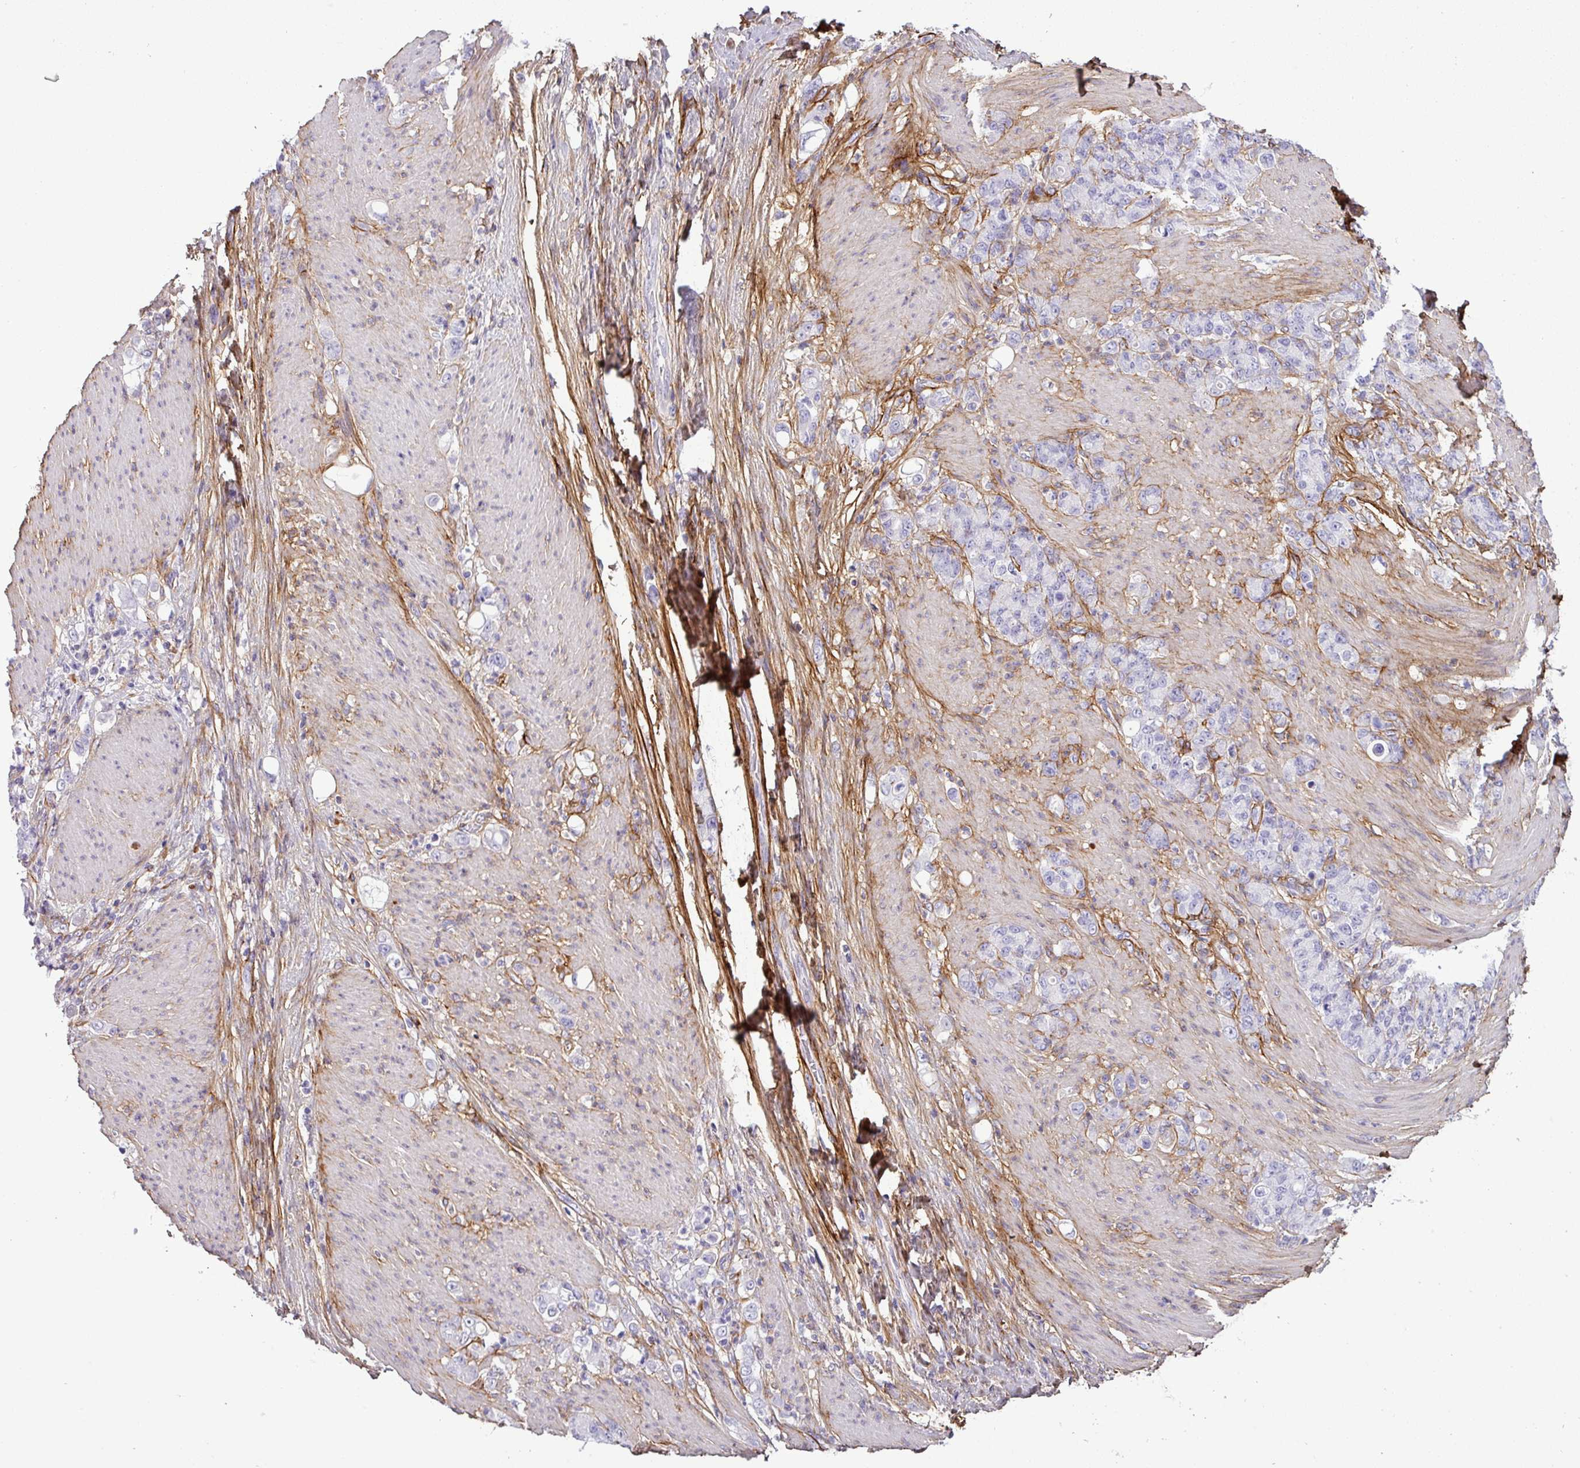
{"staining": {"intensity": "negative", "quantity": "none", "location": "none"}, "tissue": "stomach cancer", "cell_type": "Tumor cells", "image_type": "cancer", "snomed": [{"axis": "morphology", "description": "Adenocarcinoma, NOS"}, {"axis": "topography", "description": "Stomach"}], "caption": "A micrograph of stomach adenocarcinoma stained for a protein exhibits no brown staining in tumor cells.", "gene": "PARD6G", "patient": {"sex": "female", "age": 79}}